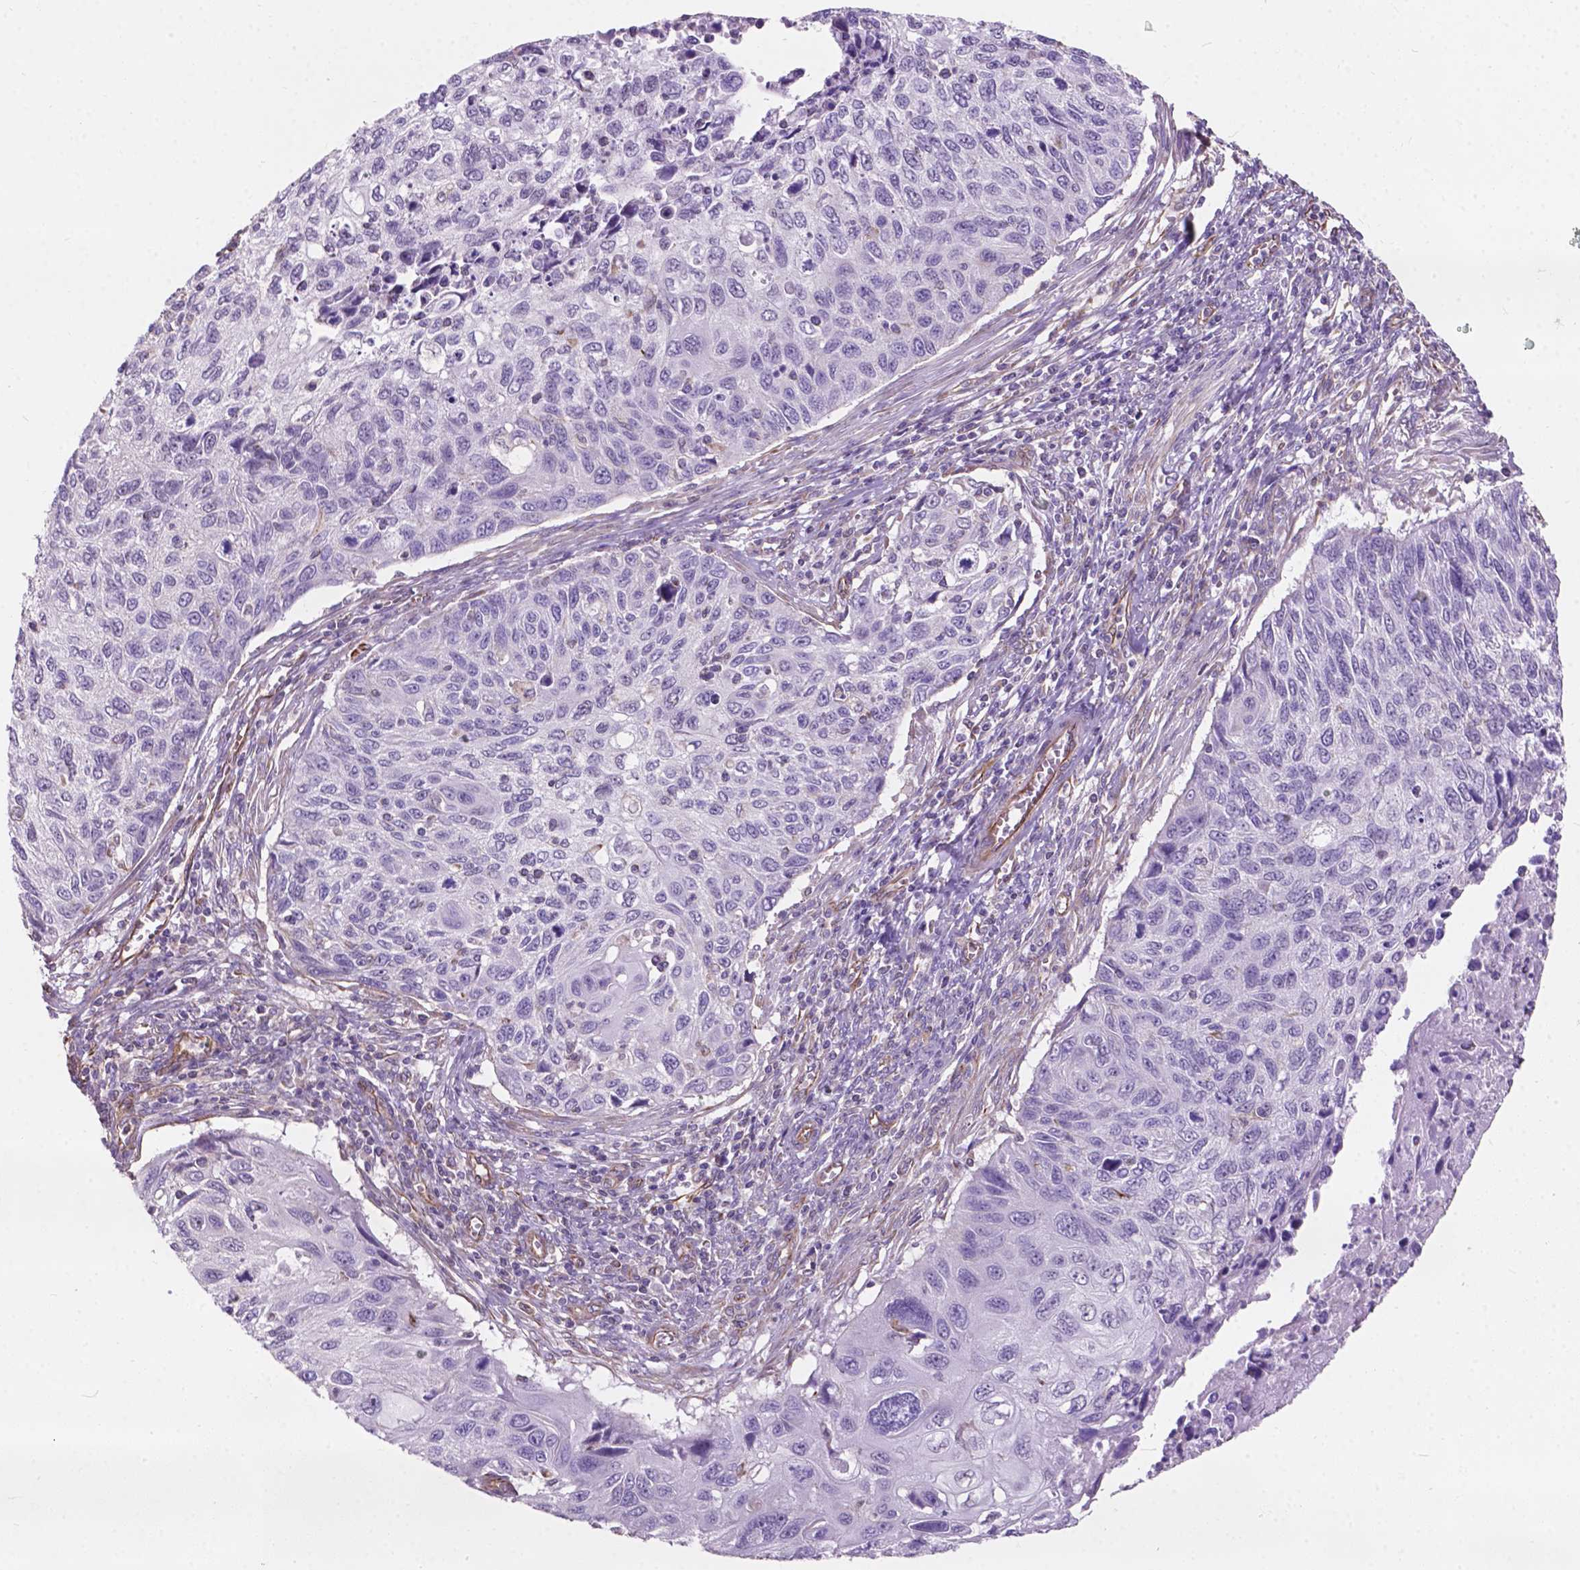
{"staining": {"intensity": "negative", "quantity": "none", "location": "none"}, "tissue": "cervical cancer", "cell_type": "Tumor cells", "image_type": "cancer", "snomed": [{"axis": "morphology", "description": "Squamous cell carcinoma, NOS"}, {"axis": "topography", "description": "Cervix"}], "caption": "High power microscopy histopathology image of an immunohistochemistry (IHC) histopathology image of squamous cell carcinoma (cervical), revealing no significant expression in tumor cells.", "gene": "AMOT", "patient": {"sex": "female", "age": 70}}